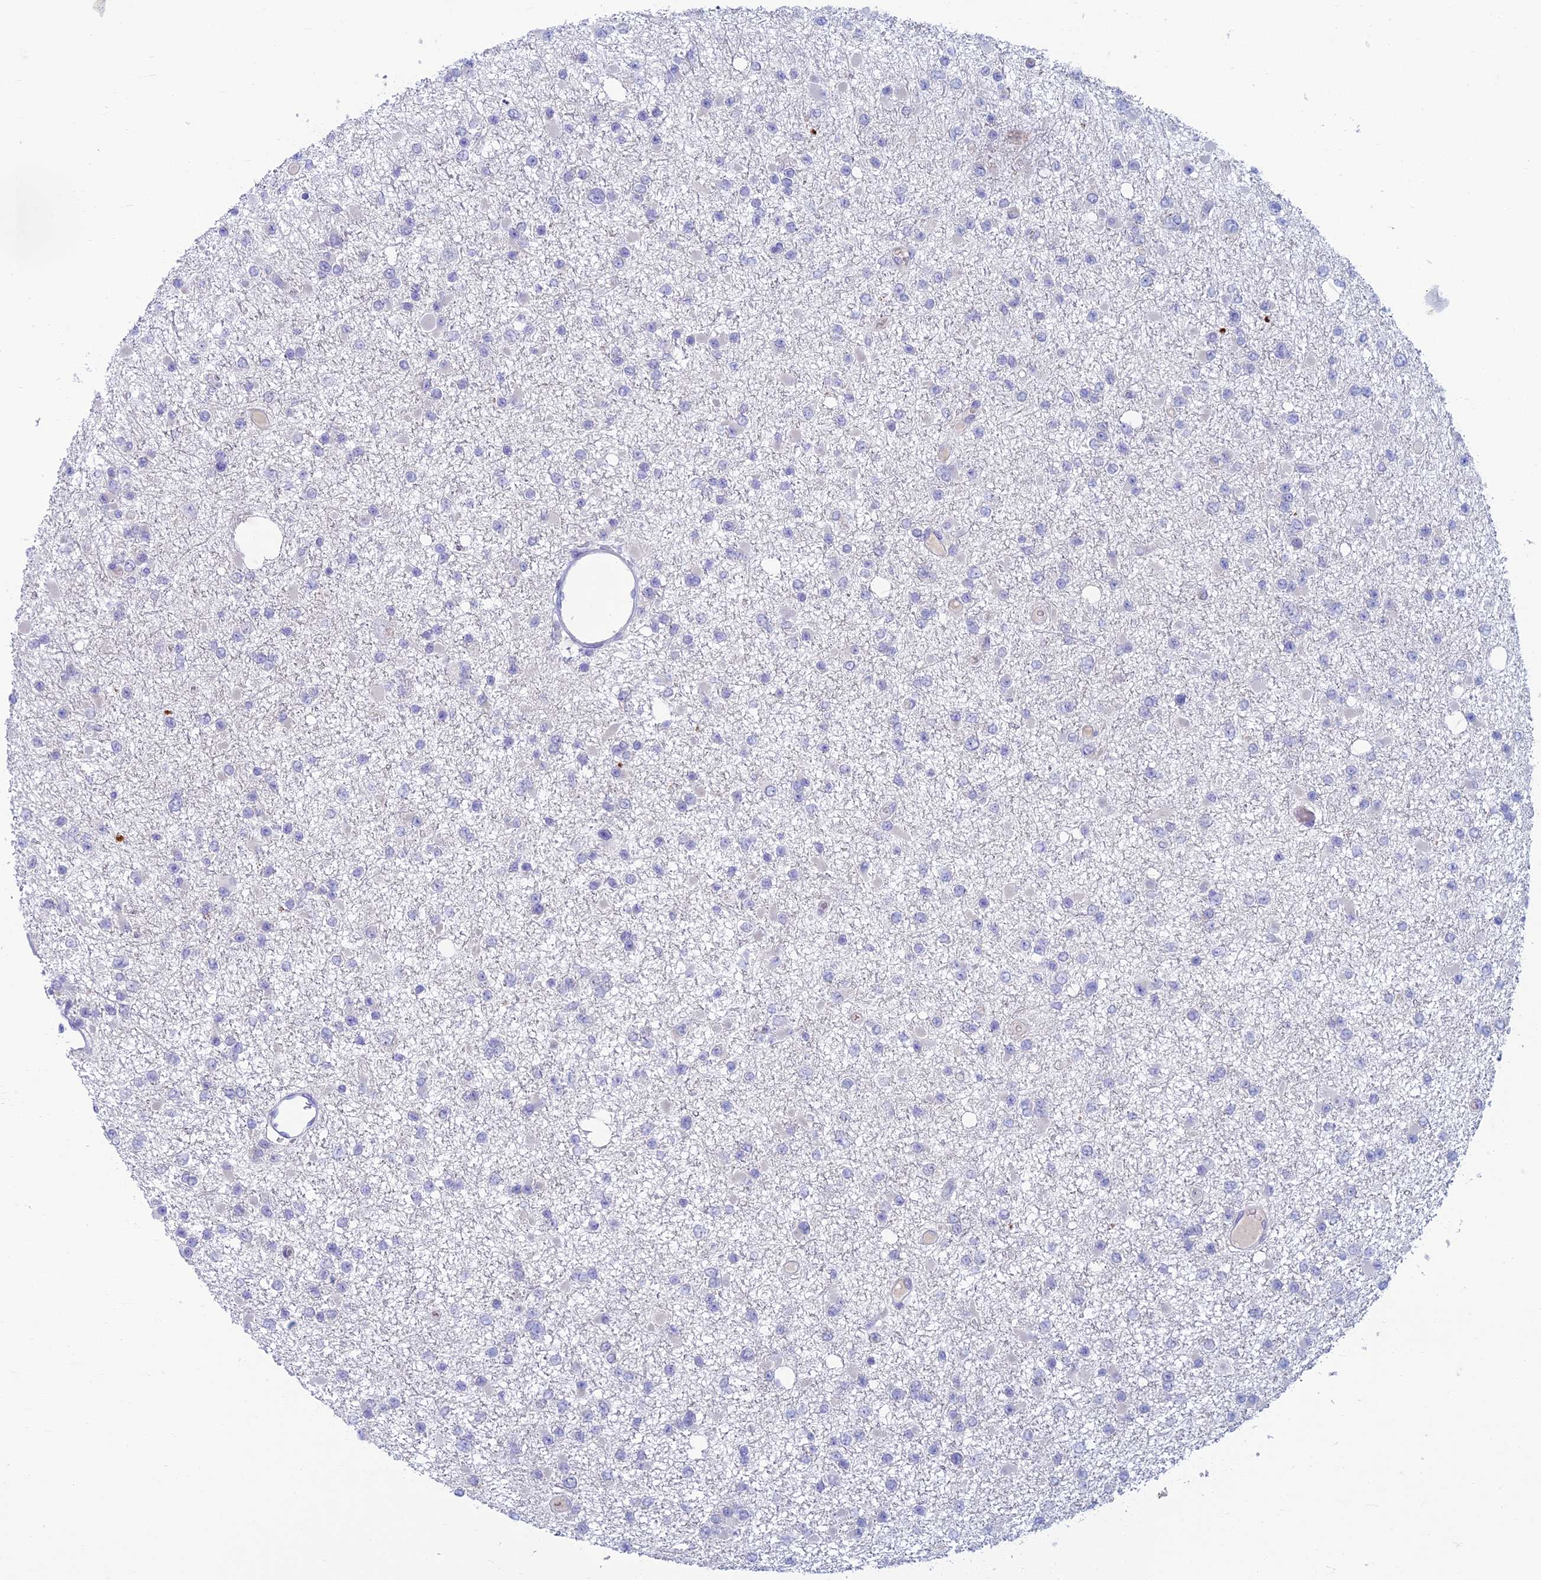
{"staining": {"intensity": "negative", "quantity": "none", "location": "none"}, "tissue": "glioma", "cell_type": "Tumor cells", "image_type": "cancer", "snomed": [{"axis": "morphology", "description": "Glioma, malignant, Low grade"}, {"axis": "topography", "description": "Brain"}], "caption": "Immunohistochemistry of human malignant glioma (low-grade) displays no staining in tumor cells.", "gene": "SLC25A41", "patient": {"sex": "female", "age": 22}}